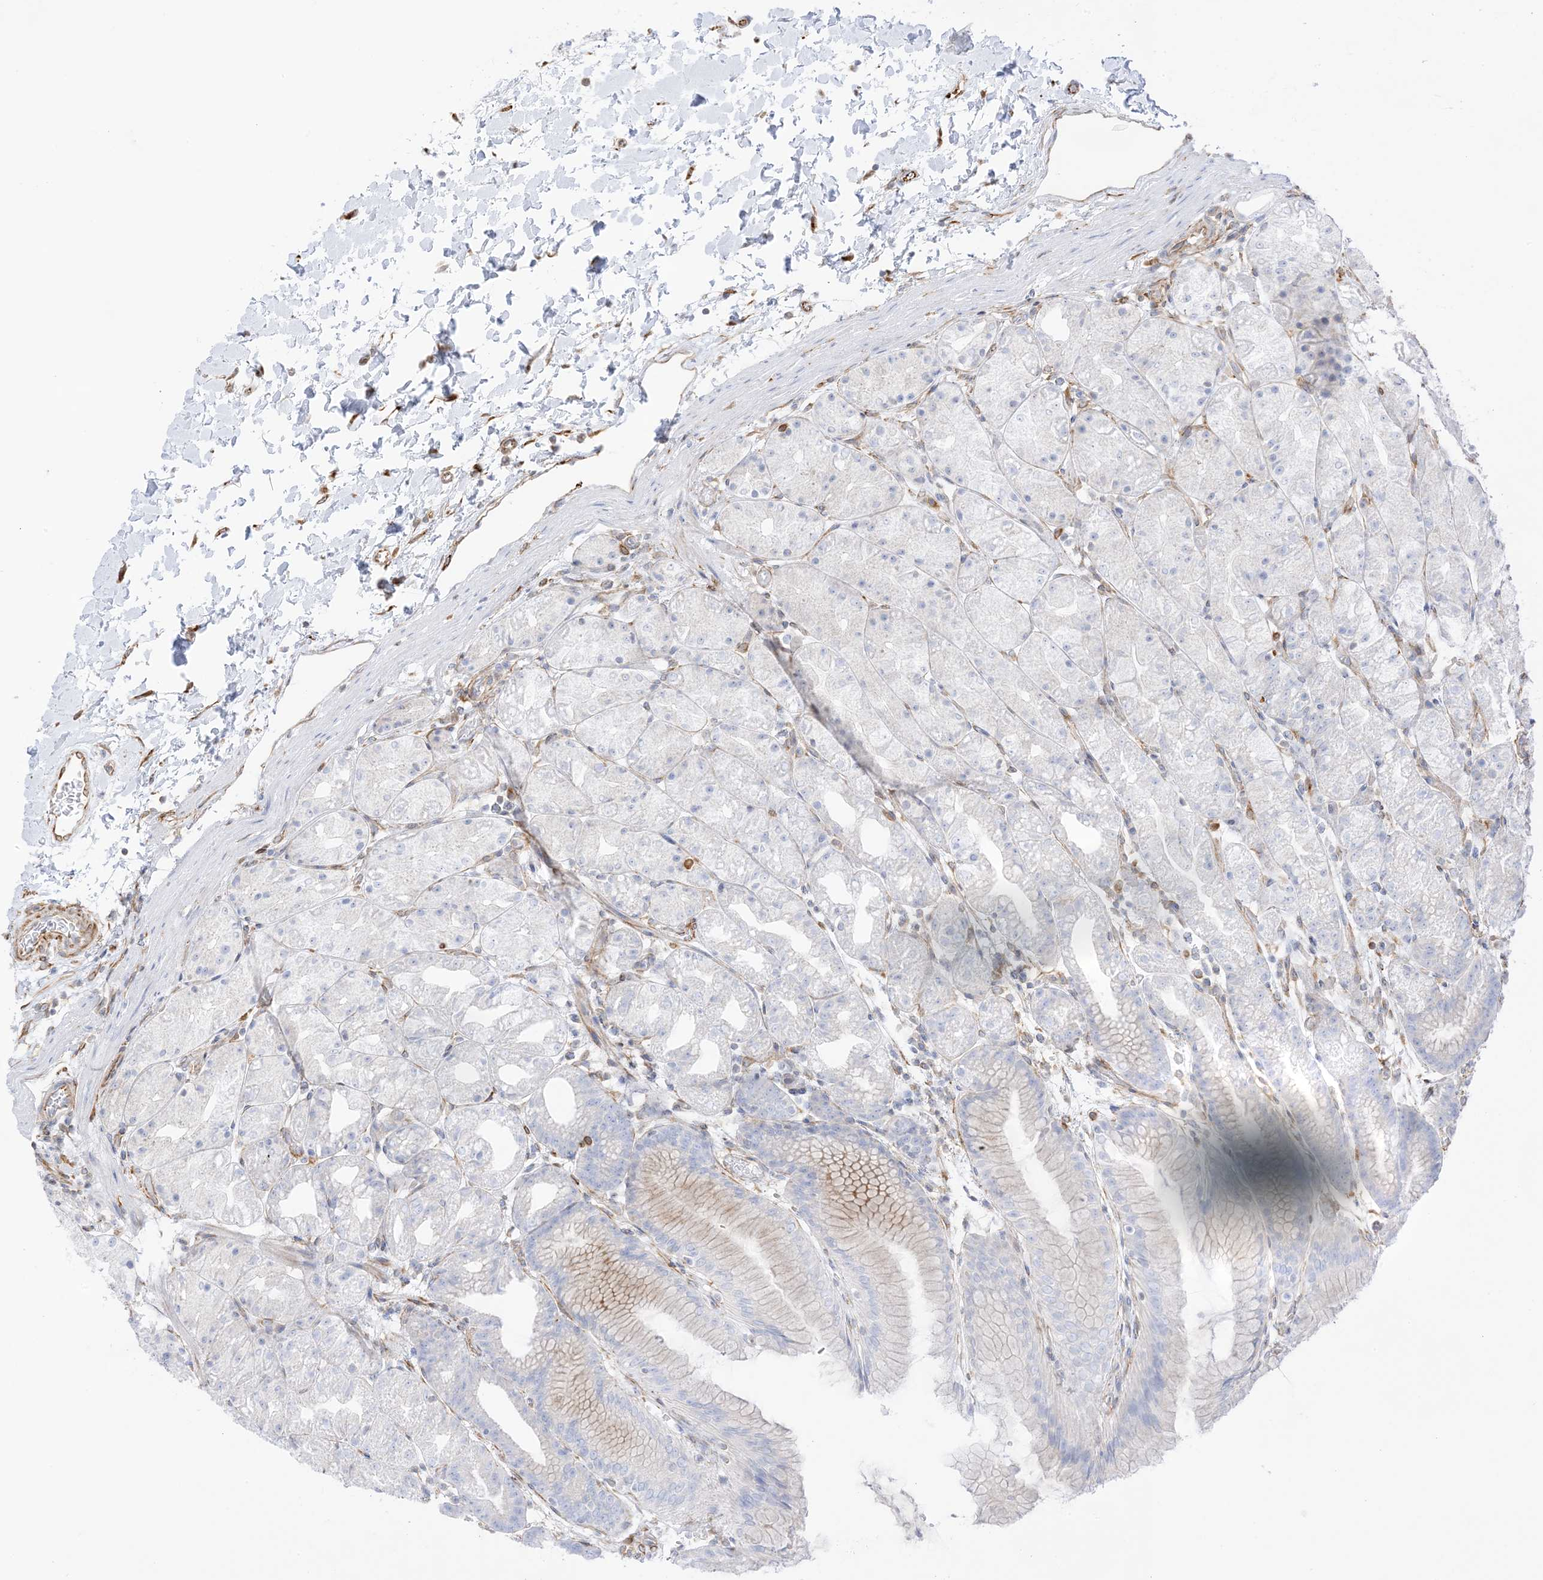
{"staining": {"intensity": "moderate", "quantity": "<25%", "location": "cytoplasmic/membranous"}, "tissue": "stomach", "cell_type": "Glandular cells", "image_type": "normal", "snomed": [{"axis": "morphology", "description": "Normal tissue, NOS"}, {"axis": "topography", "description": "Stomach, upper"}], "caption": "Glandular cells reveal low levels of moderate cytoplasmic/membranous expression in about <25% of cells in benign stomach.", "gene": "PID1", "patient": {"sex": "male", "age": 48}}